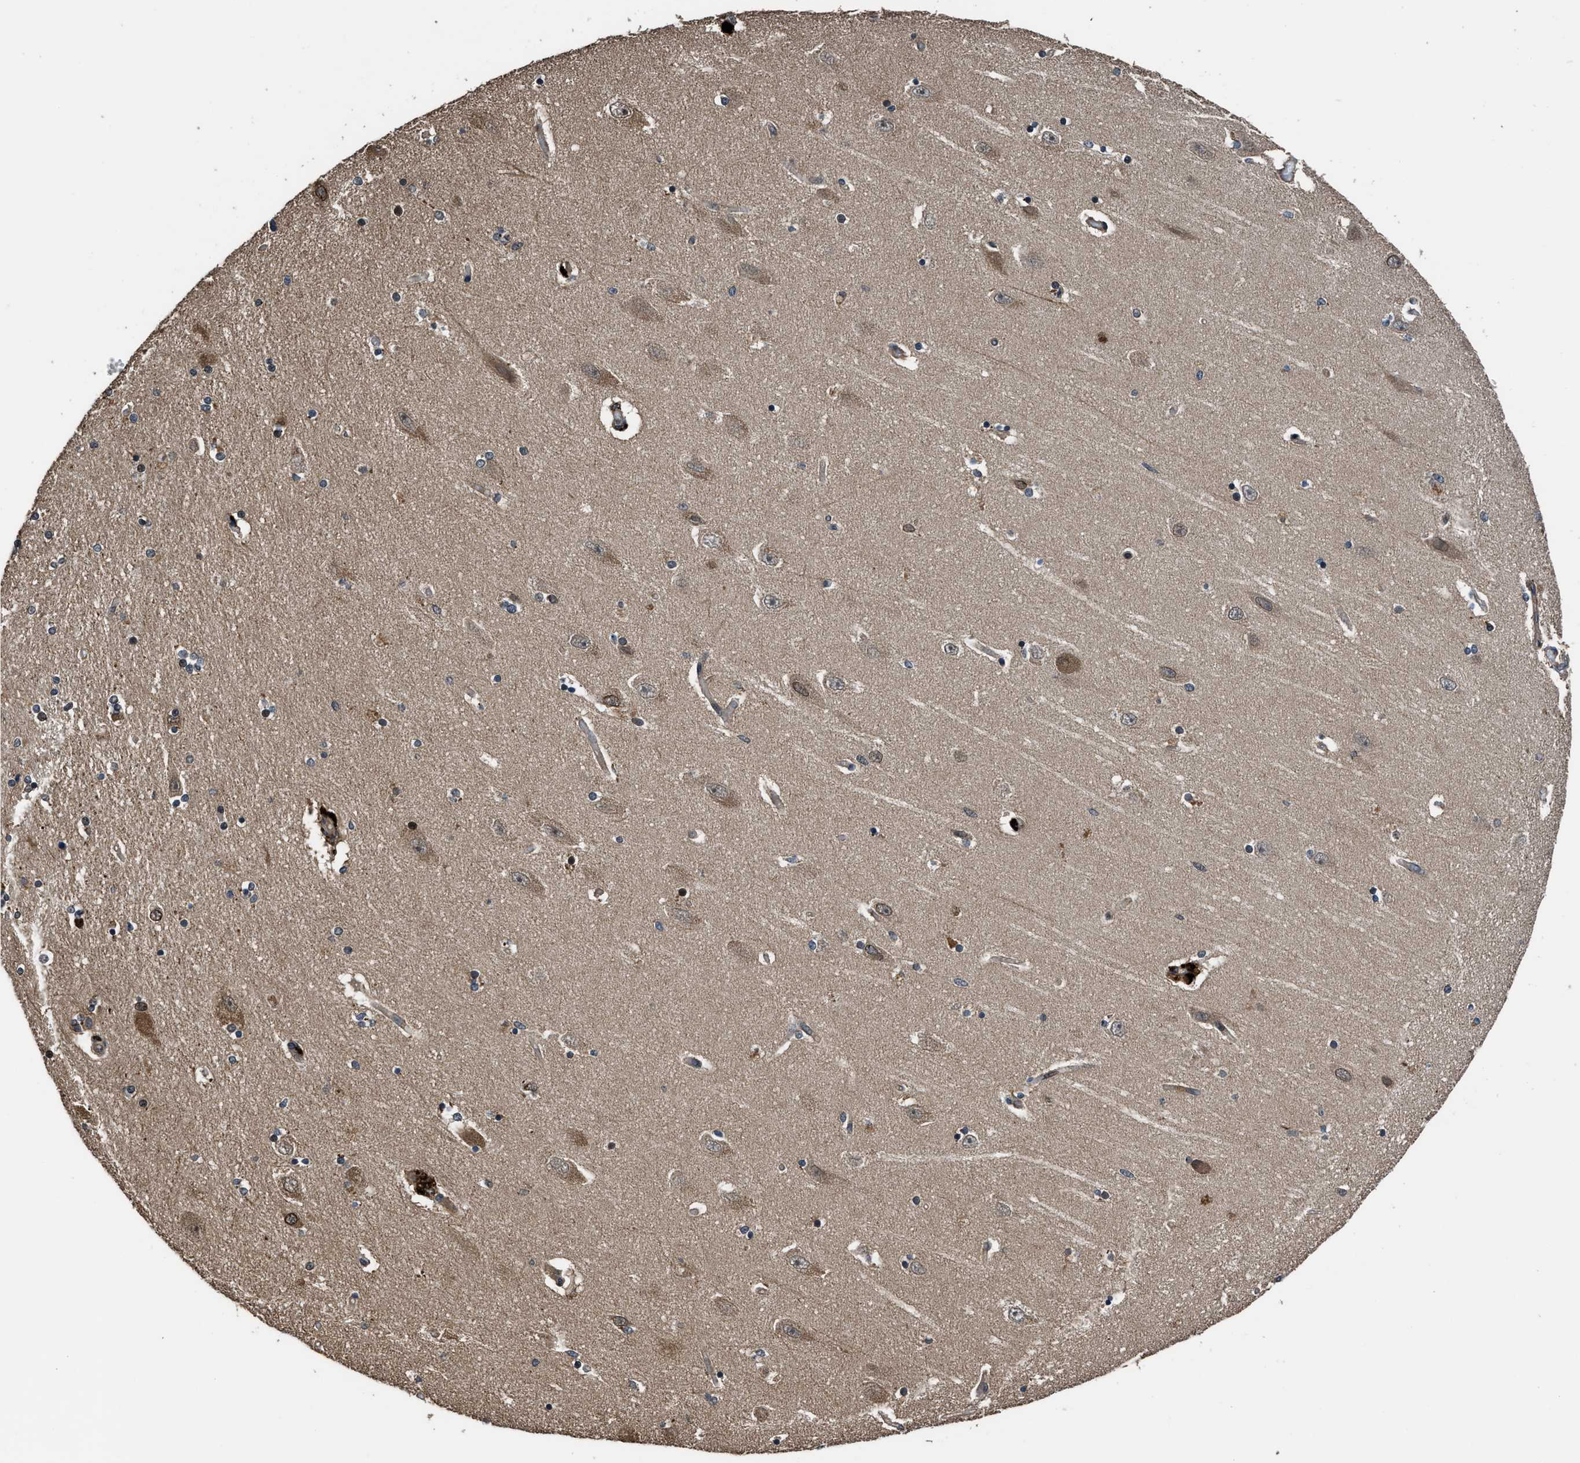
{"staining": {"intensity": "moderate", "quantity": "<25%", "location": "nuclear"}, "tissue": "hippocampus", "cell_type": "Glial cells", "image_type": "normal", "snomed": [{"axis": "morphology", "description": "Normal tissue, NOS"}, {"axis": "topography", "description": "Hippocampus"}], "caption": "High-power microscopy captured an immunohistochemistry (IHC) micrograph of normal hippocampus, revealing moderate nuclear expression in about <25% of glial cells.", "gene": "CTBS", "patient": {"sex": "female", "age": 54}}